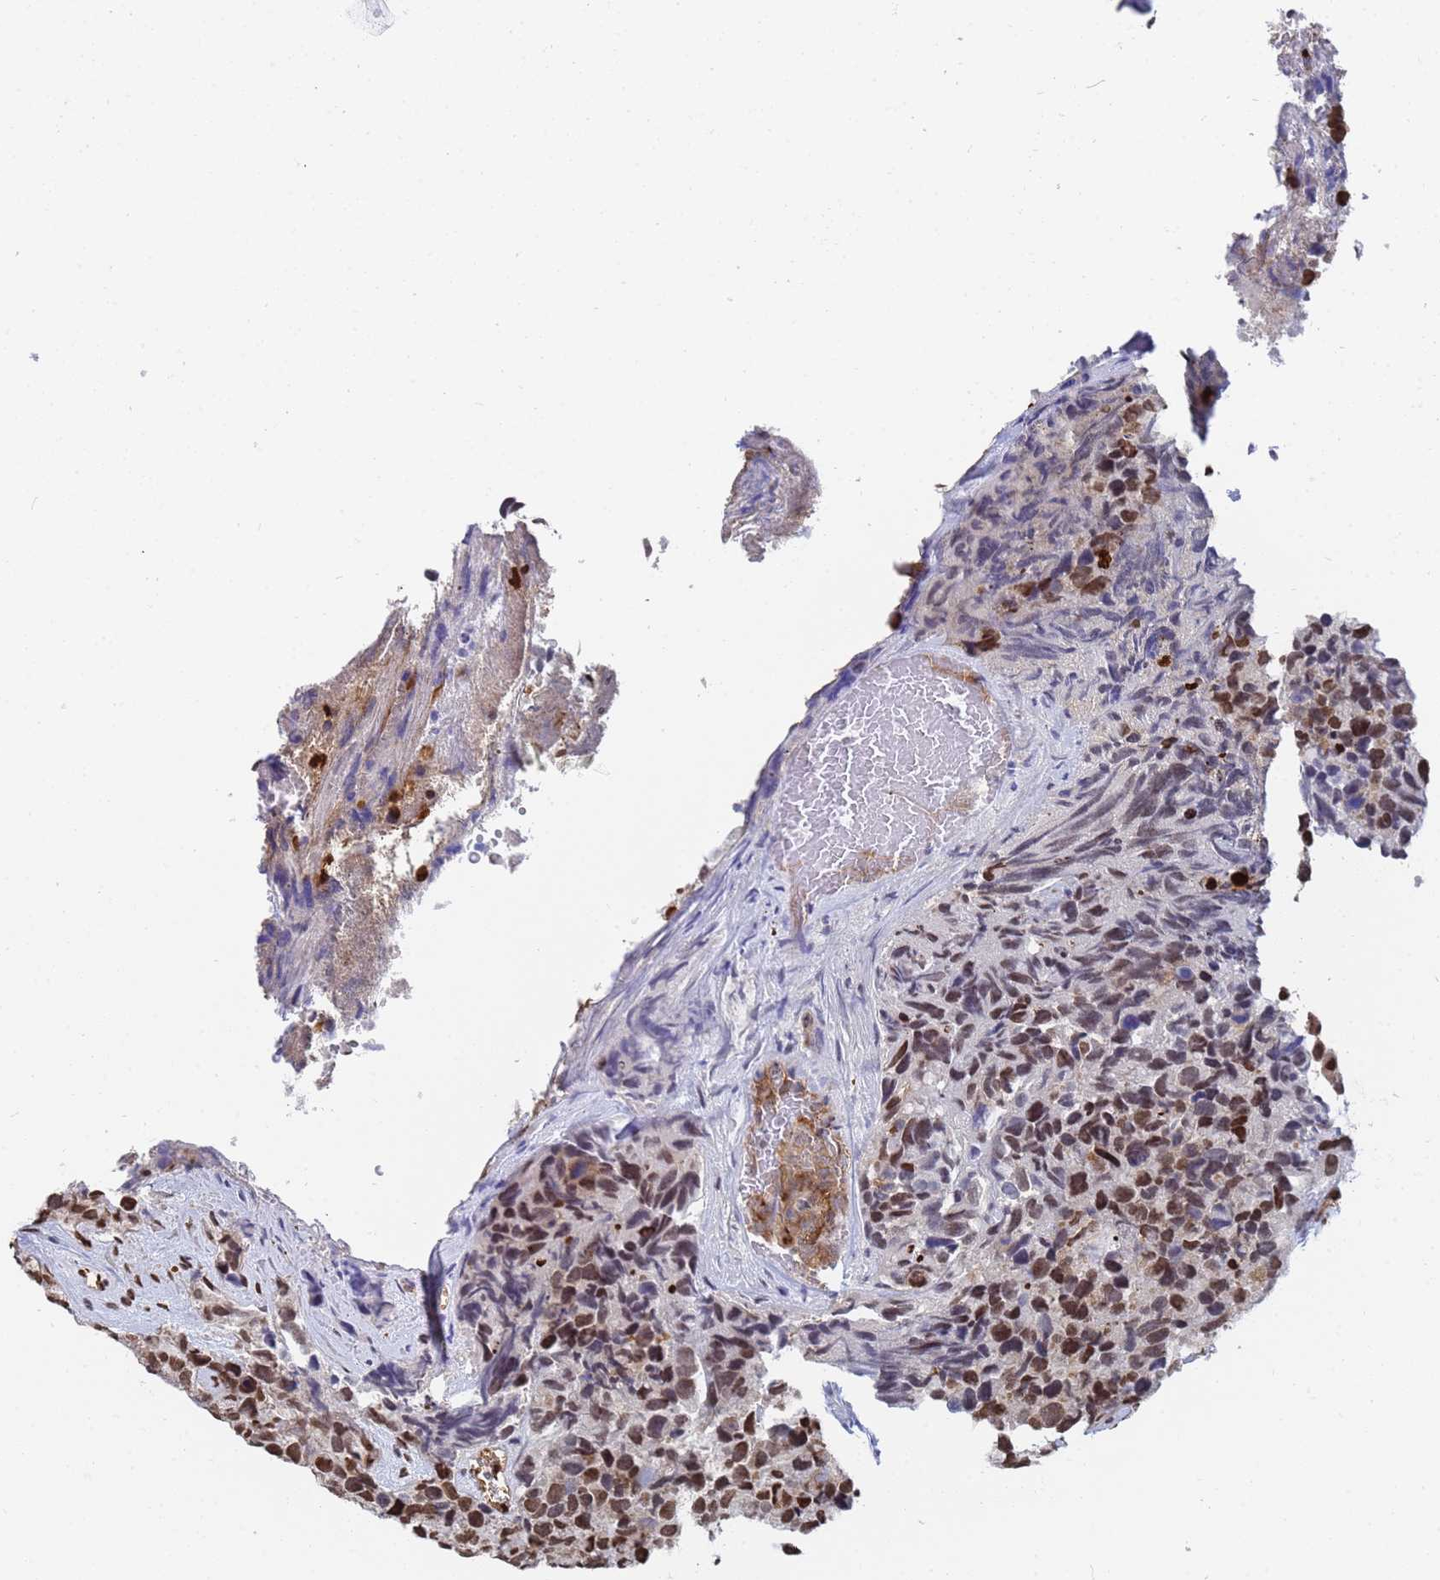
{"staining": {"intensity": "strong", "quantity": "25%-75%", "location": "nuclear"}, "tissue": "glioma", "cell_type": "Tumor cells", "image_type": "cancer", "snomed": [{"axis": "morphology", "description": "Glioma, malignant, High grade"}, {"axis": "topography", "description": "Brain"}], "caption": "This is a histology image of IHC staining of high-grade glioma (malignant), which shows strong staining in the nuclear of tumor cells.", "gene": "RAVER2", "patient": {"sex": "male", "age": 69}}